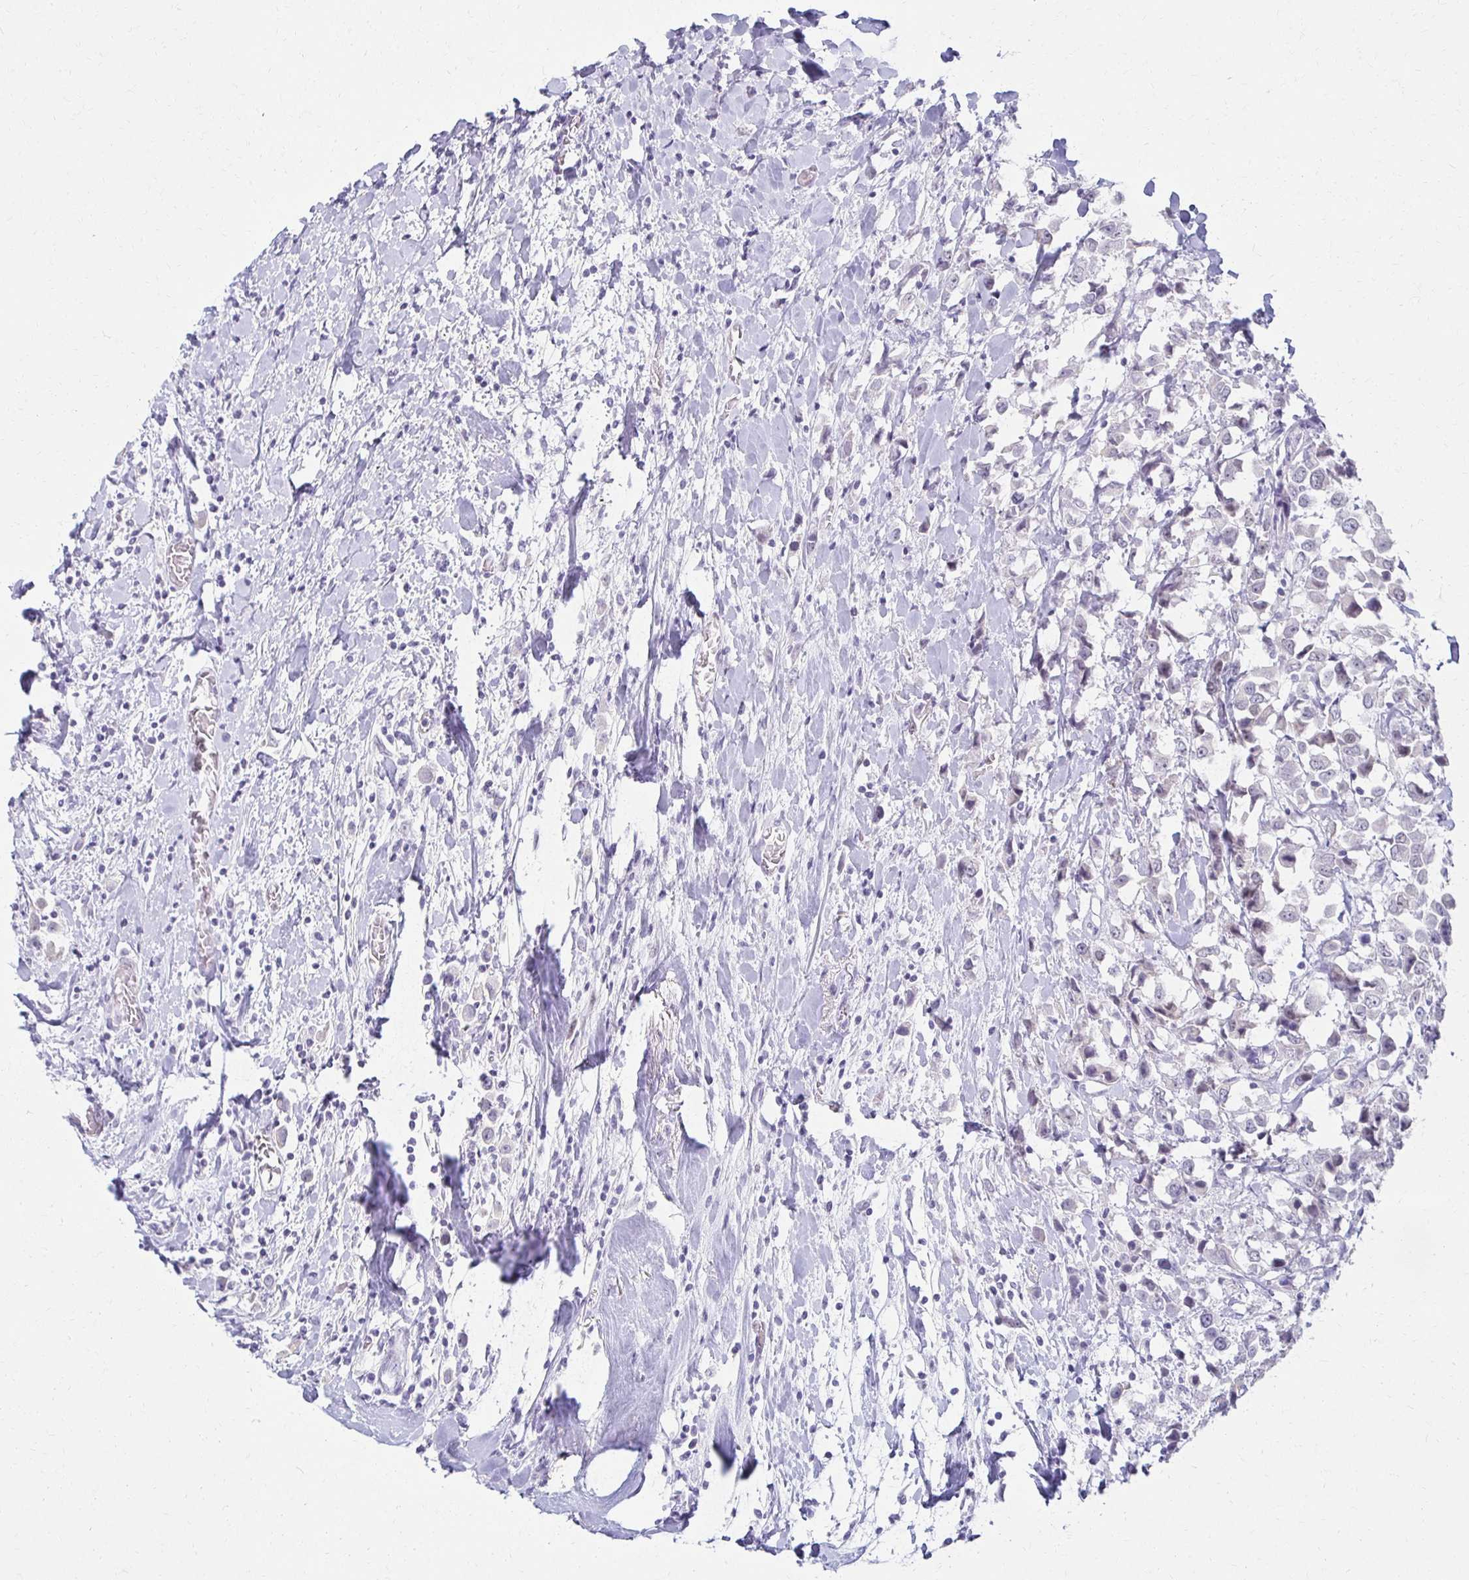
{"staining": {"intensity": "negative", "quantity": "none", "location": "none"}, "tissue": "breast cancer", "cell_type": "Tumor cells", "image_type": "cancer", "snomed": [{"axis": "morphology", "description": "Duct carcinoma"}, {"axis": "topography", "description": "Breast"}], "caption": "Image shows no protein positivity in tumor cells of breast cancer (intraductal carcinoma) tissue.", "gene": "MORC4", "patient": {"sex": "female", "age": 61}}